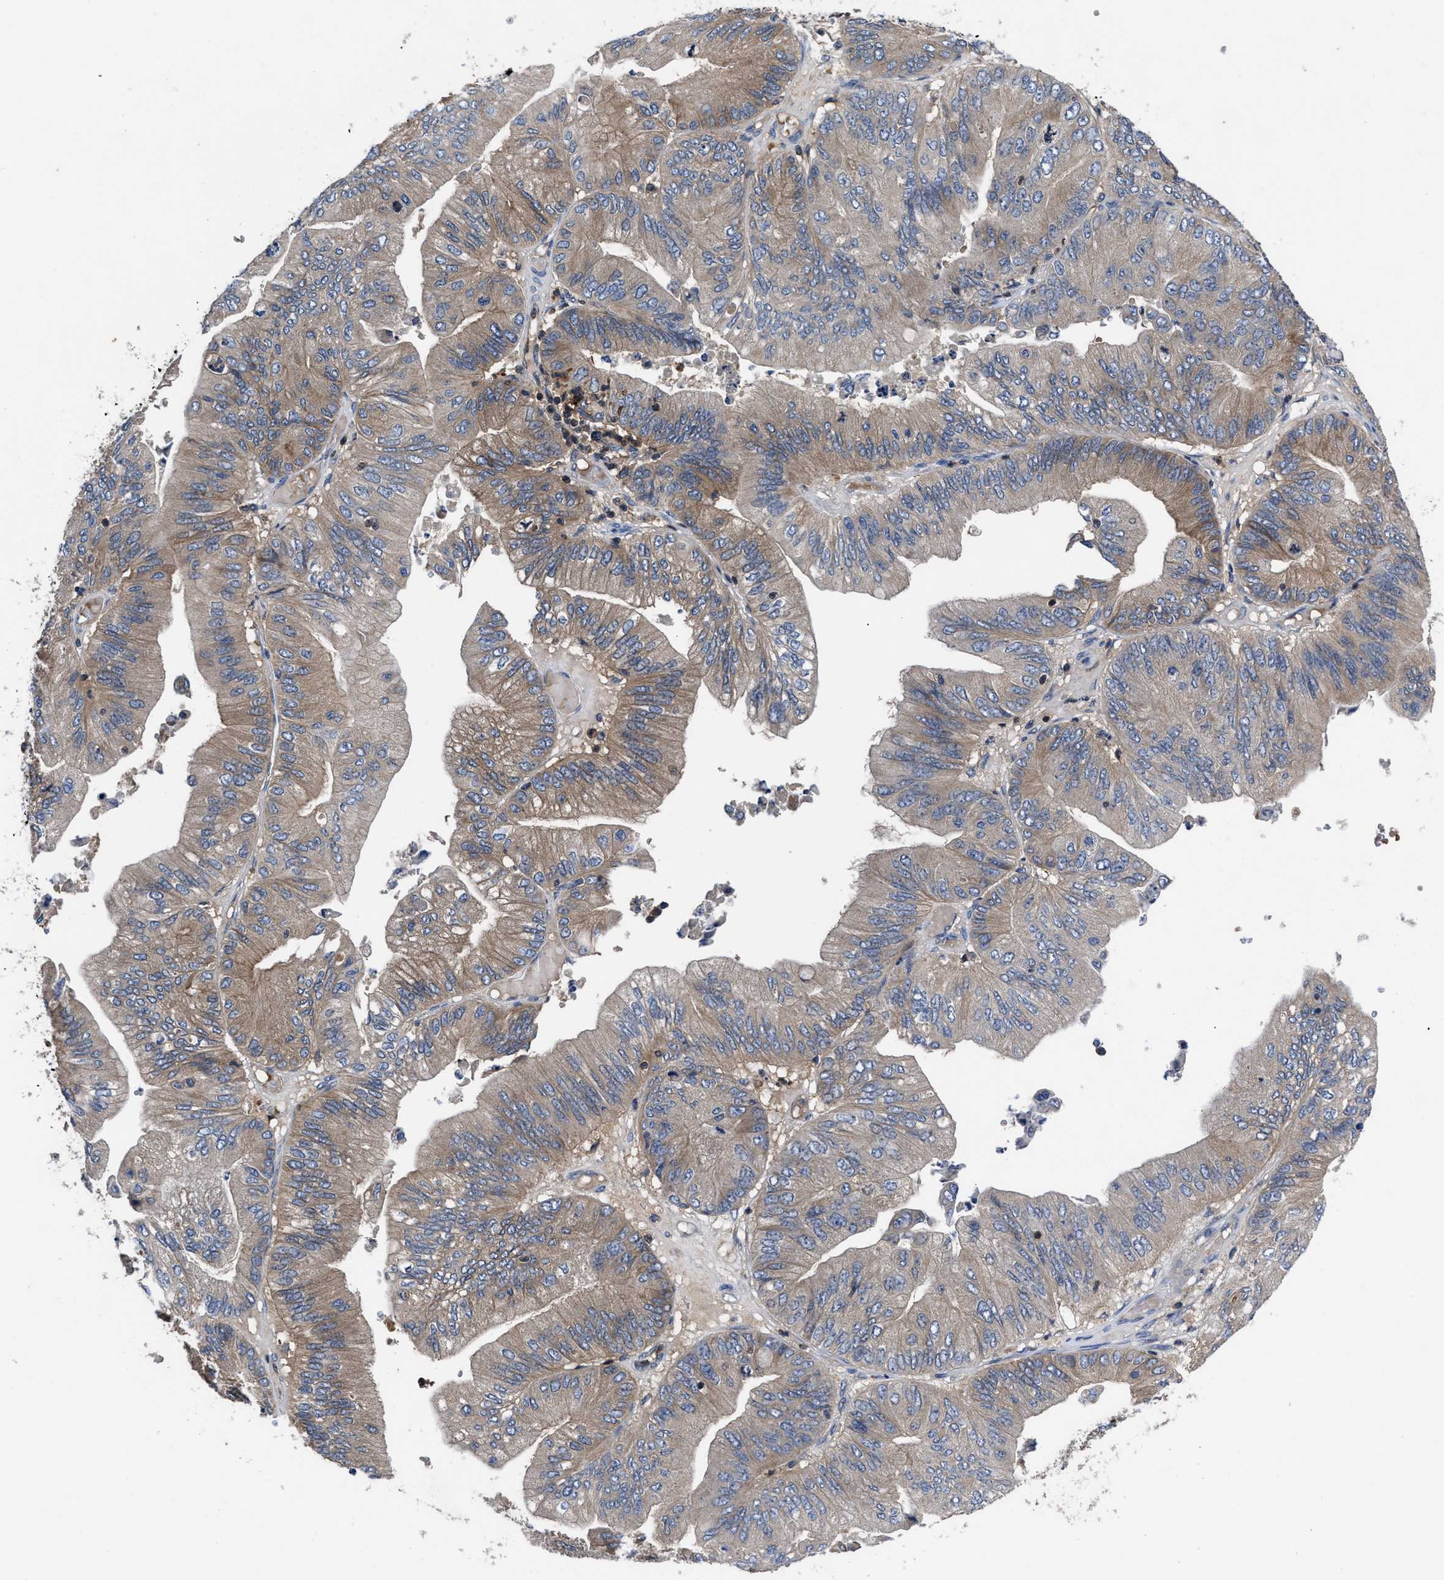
{"staining": {"intensity": "moderate", "quantity": "25%-75%", "location": "cytoplasmic/membranous"}, "tissue": "ovarian cancer", "cell_type": "Tumor cells", "image_type": "cancer", "snomed": [{"axis": "morphology", "description": "Cystadenocarcinoma, mucinous, NOS"}, {"axis": "topography", "description": "Ovary"}], "caption": "DAB (3,3'-diaminobenzidine) immunohistochemical staining of human mucinous cystadenocarcinoma (ovarian) exhibits moderate cytoplasmic/membranous protein positivity in approximately 25%-75% of tumor cells.", "gene": "YBEY", "patient": {"sex": "female", "age": 61}}